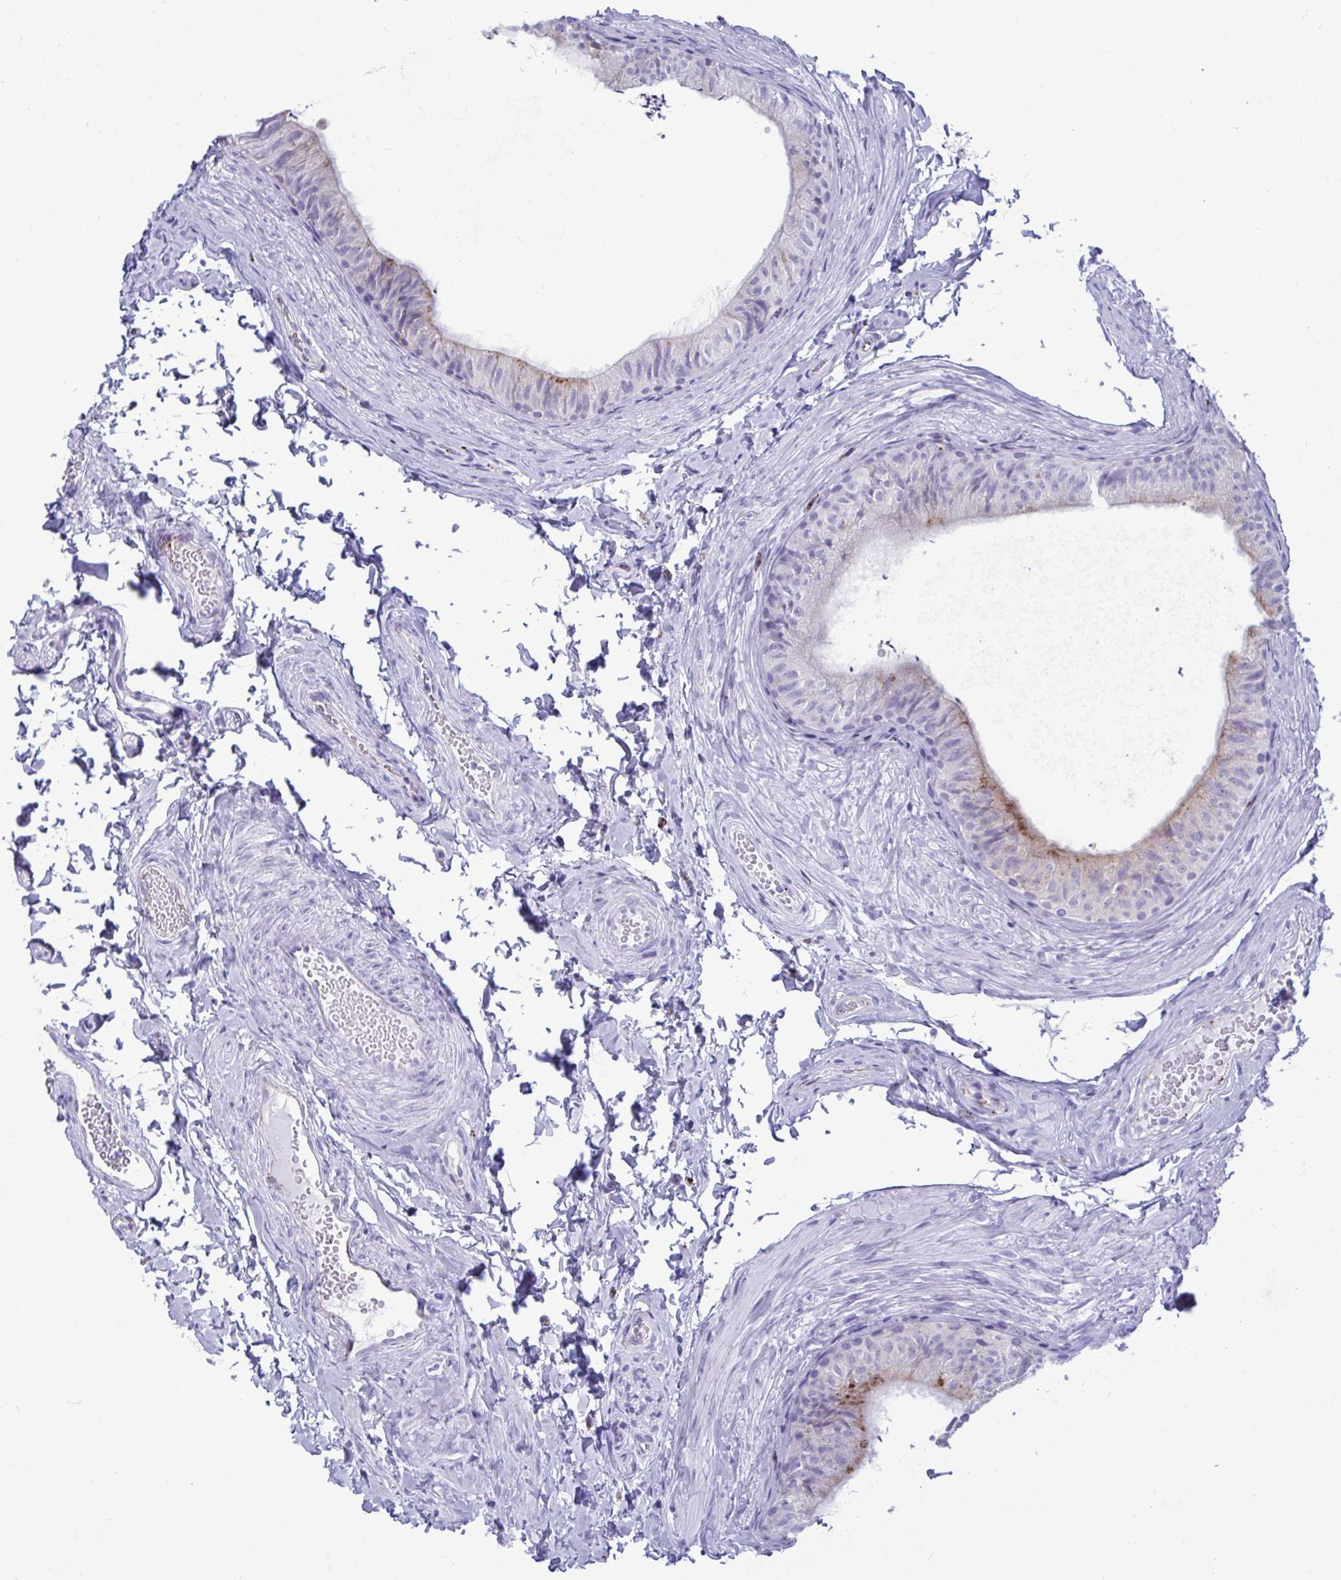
{"staining": {"intensity": "weak", "quantity": "<25%", "location": "cytoplasmic/membranous"}, "tissue": "epididymis", "cell_type": "Glandular cells", "image_type": "normal", "snomed": [{"axis": "morphology", "description": "Normal tissue, NOS"}, {"axis": "topography", "description": "Epididymis, spermatic cord, NOS"}, {"axis": "topography", "description": "Epididymis"}, {"axis": "topography", "description": "Peripheral nerve tissue"}], "caption": "Epididymis stained for a protein using IHC displays no positivity glandular cells.", "gene": "CPVL", "patient": {"sex": "male", "age": 29}}